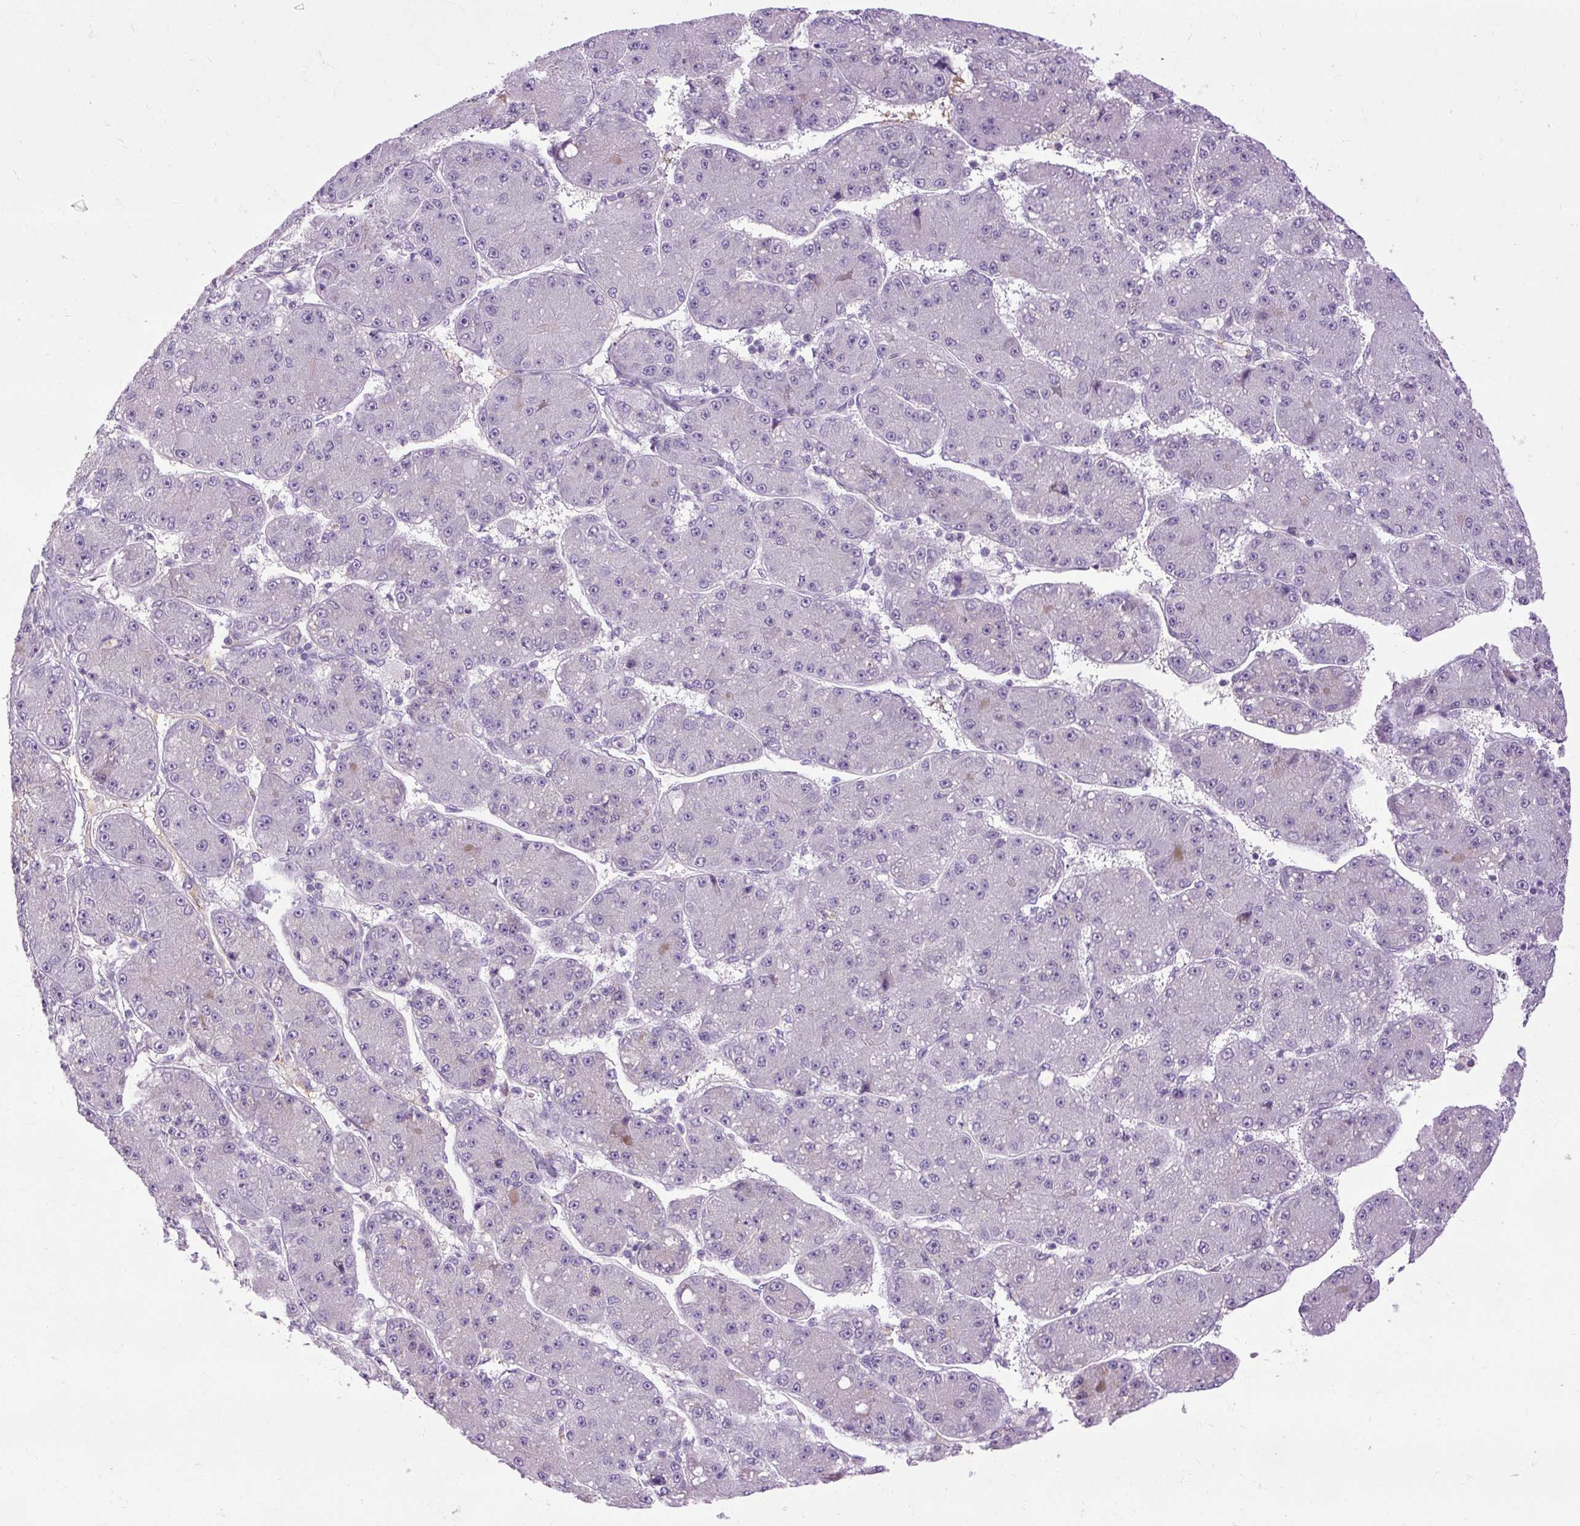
{"staining": {"intensity": "negative", "quantity": "none", "location": "none"}, "tissue": "liver cancer", "cell_type": "Tumor cells", "image_type": "cancer", "snomed": [{"axis": "morphology", "description": "Carcinoma, Hepatocellular, NOS"}, {"axis": "topography", "description": "Liver"}], "caption": "Immunohistochemical staining of human liver cancer shows no significant positivity in tumor cells. The staining is performed using DAB brown chromogen with nuclei counter-stained in using hematoxylin.", "gene": "ARRDC2", "patient": {"sex": "male", "age": 67}}